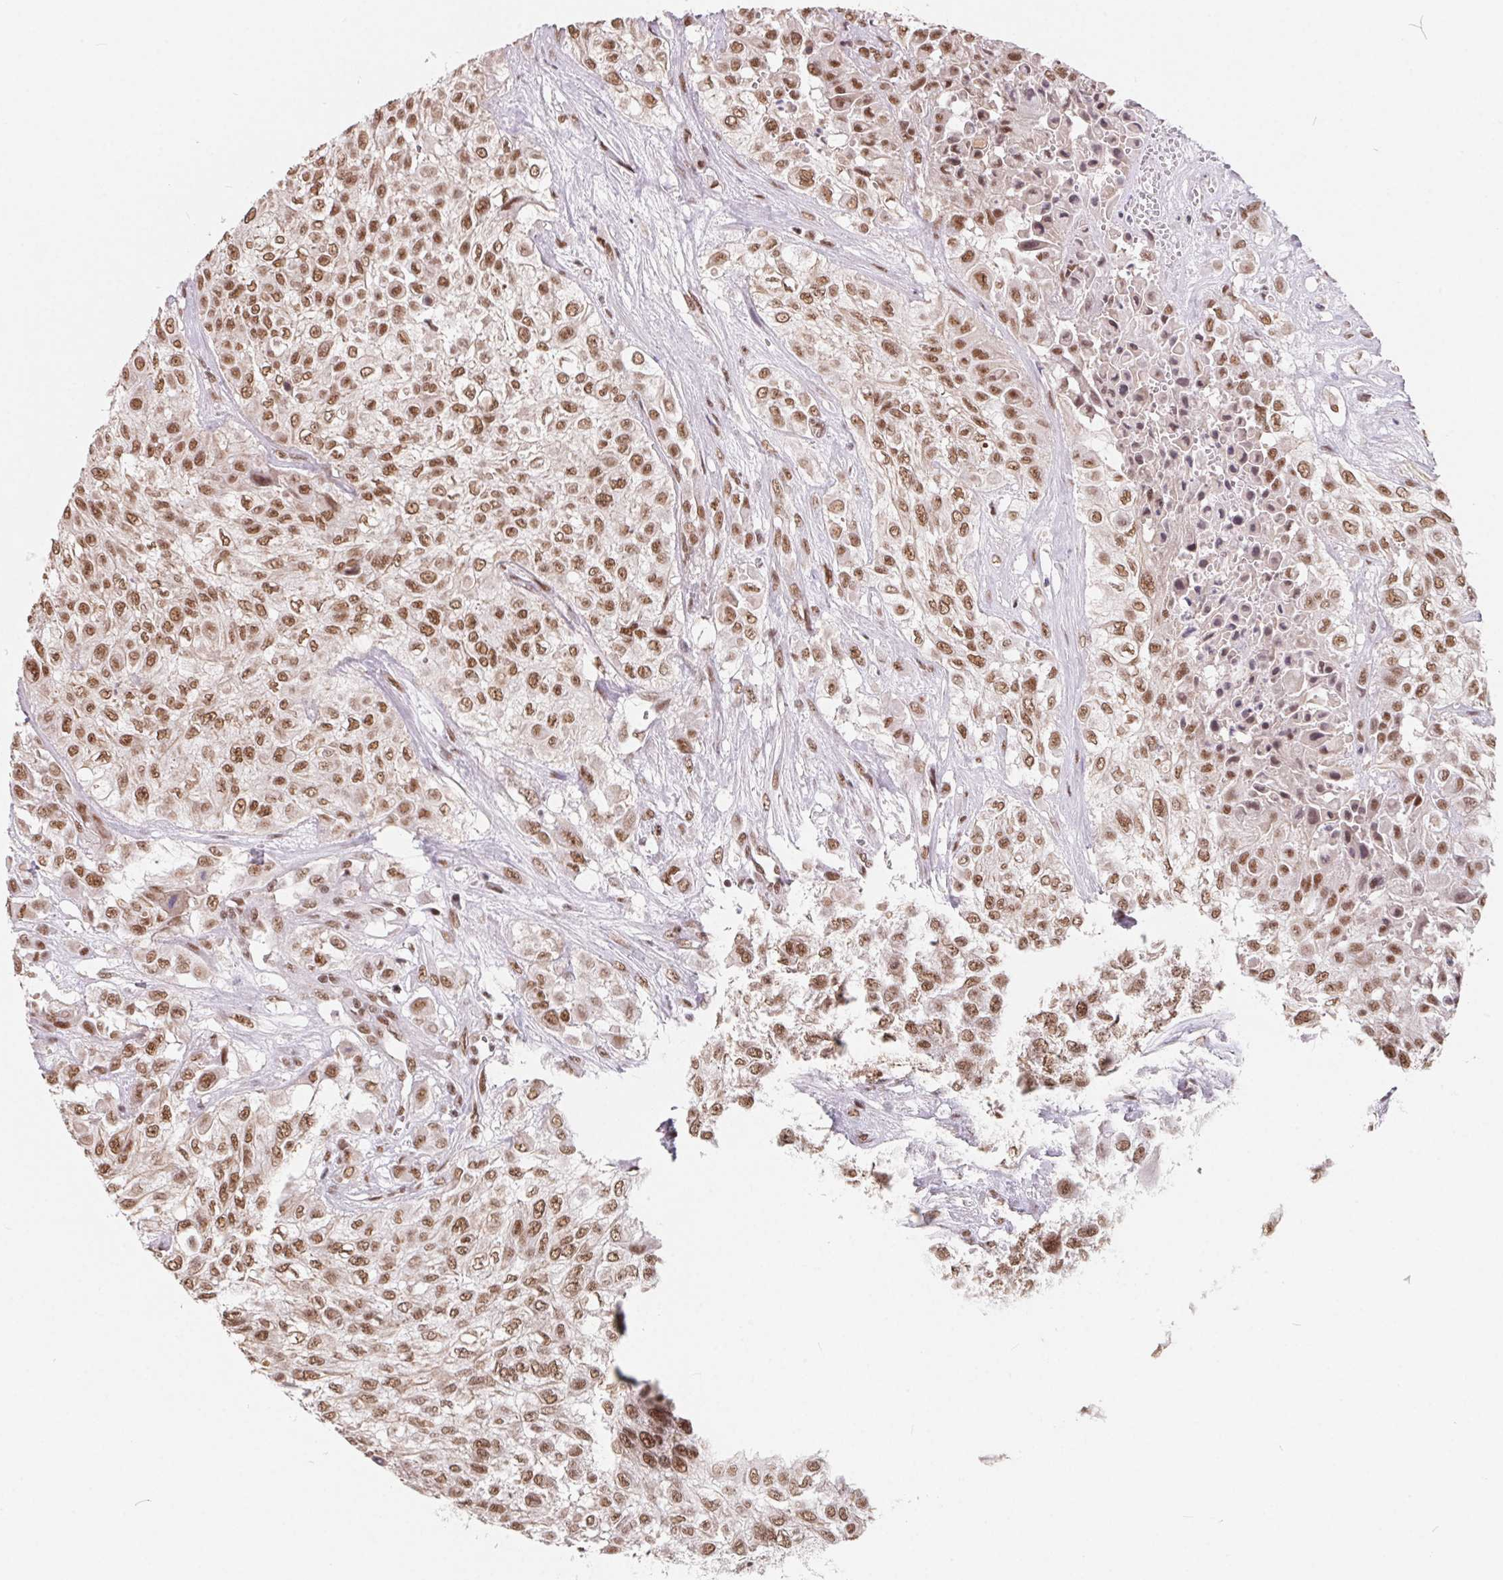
{"staining": {"intensity": "moderate", "quantity": ">75%", "location": "nuclear"}, "tissue": "urothelial cancer", "cell_type": "Tumor cells", "image_type": "cancer", "snomed": [{"axis": "morphology", "description": "Urothelial carcinoma, High grade"}, {"axis": "topography", "description": "Urinary bladder"}], "caption": "Immunohistochemical staining of urothelial cancer displays moderate nuclear protein staining in about >75% of tumor cells. (DAB (3,3'-diaminobenzidine) IHC with brightfield microscopy, high magnification).", "gene": "TCERG1", "patient": {"sex": "male", "age": 57}}